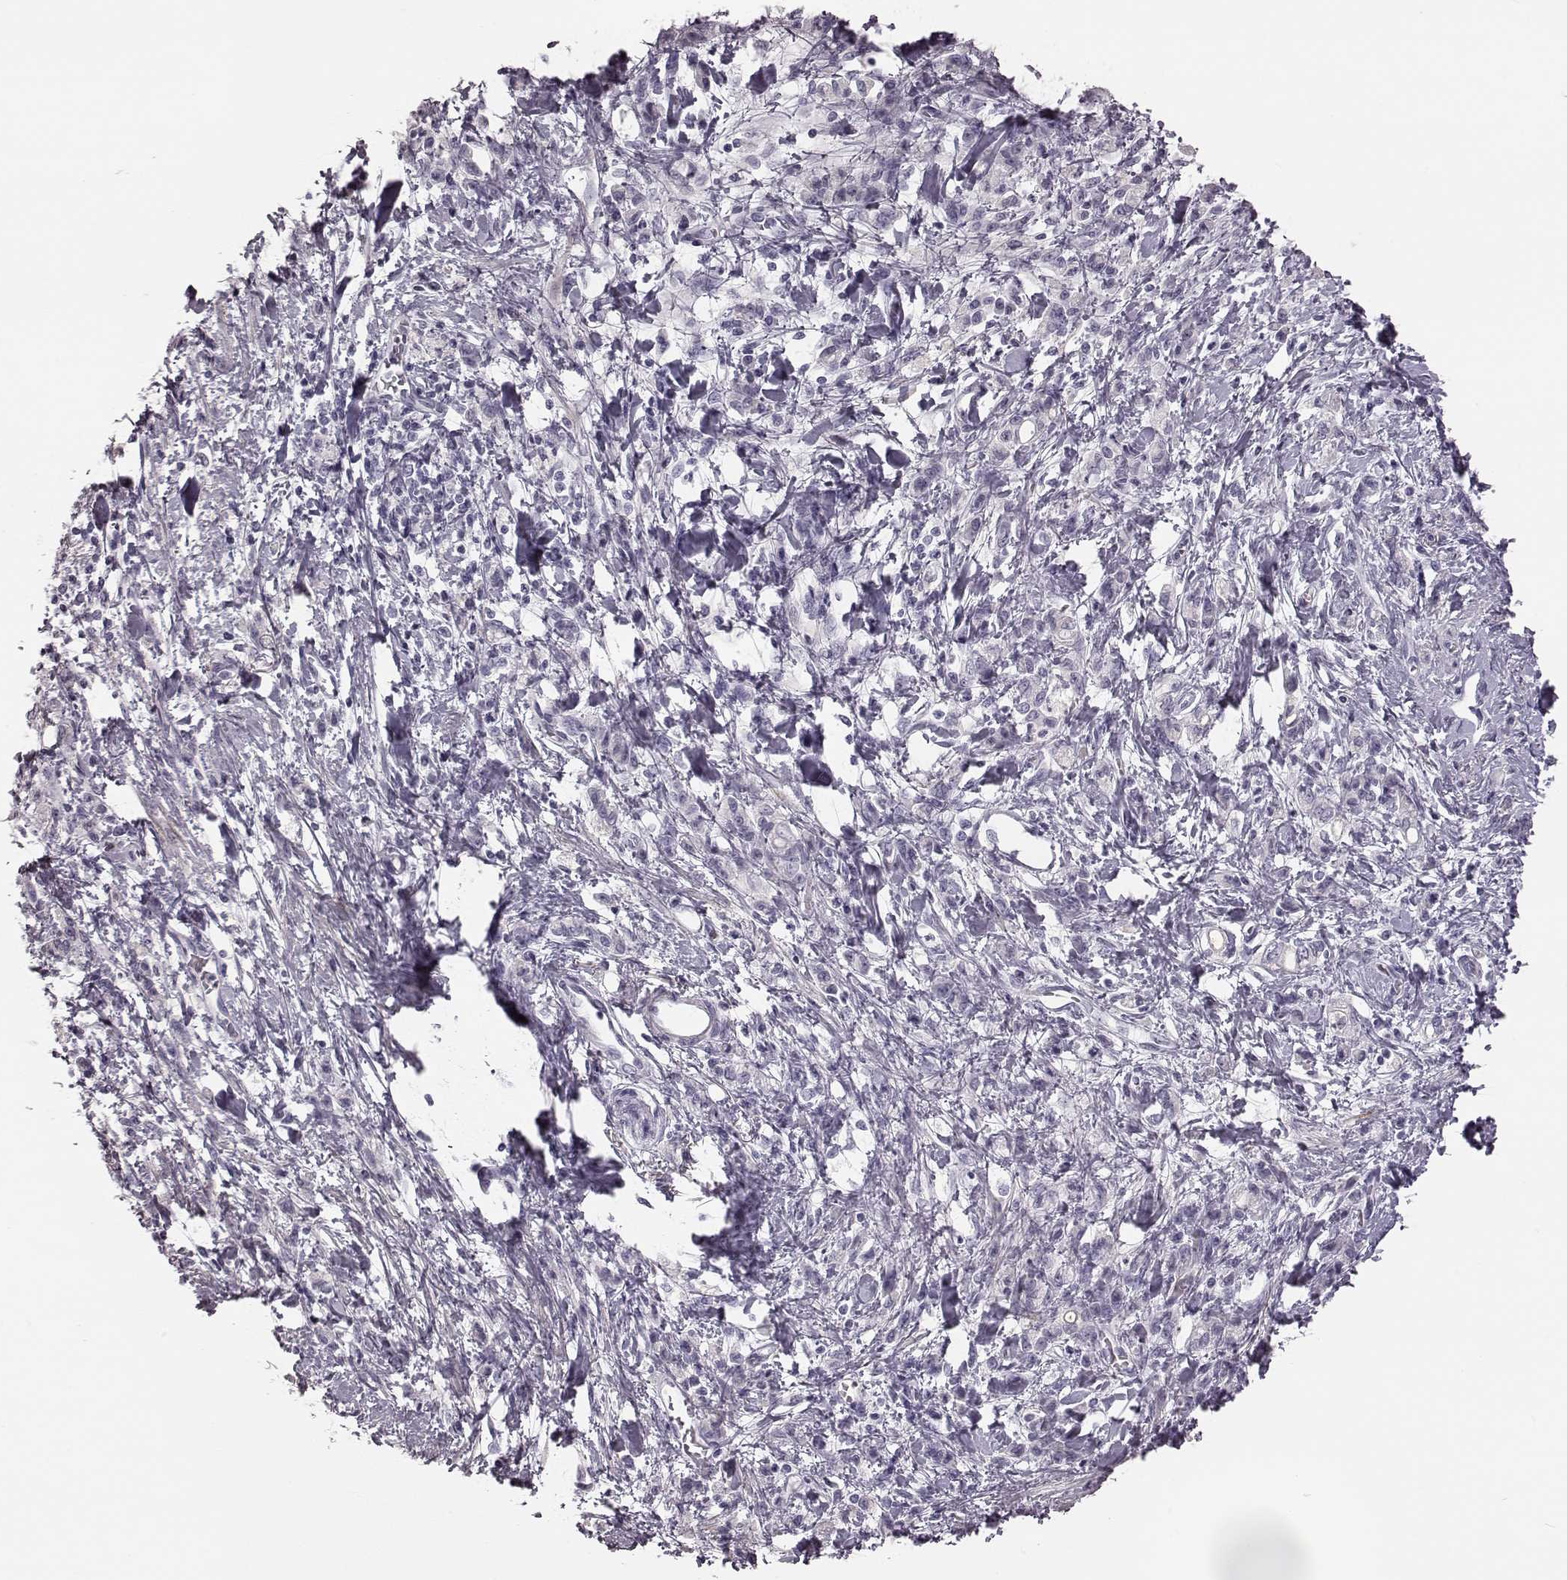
{"staining": {"intensity": "negative", "quantity": "none", "location": "none"}, "tissue": "stomach cancer", "cell_type": "Tumor cells", "image_type": "cancer", "snomed": [{"axis": "morphology", "description": "Adenocarcinoma, NOS"}, {"axis": "topography", "description": "Stomach"}], "caption": "Stomach cancer was stained to show a protein in brown. There is no significant positivity in tumor cells. The staining was performed using DAB to visualize the protein expression in brown, while the nuclei were stained in blue with hematoxylin (Magnification: 20x).", "gene": "ZNF433", "patient": {"sex": "male", "age": 77}}